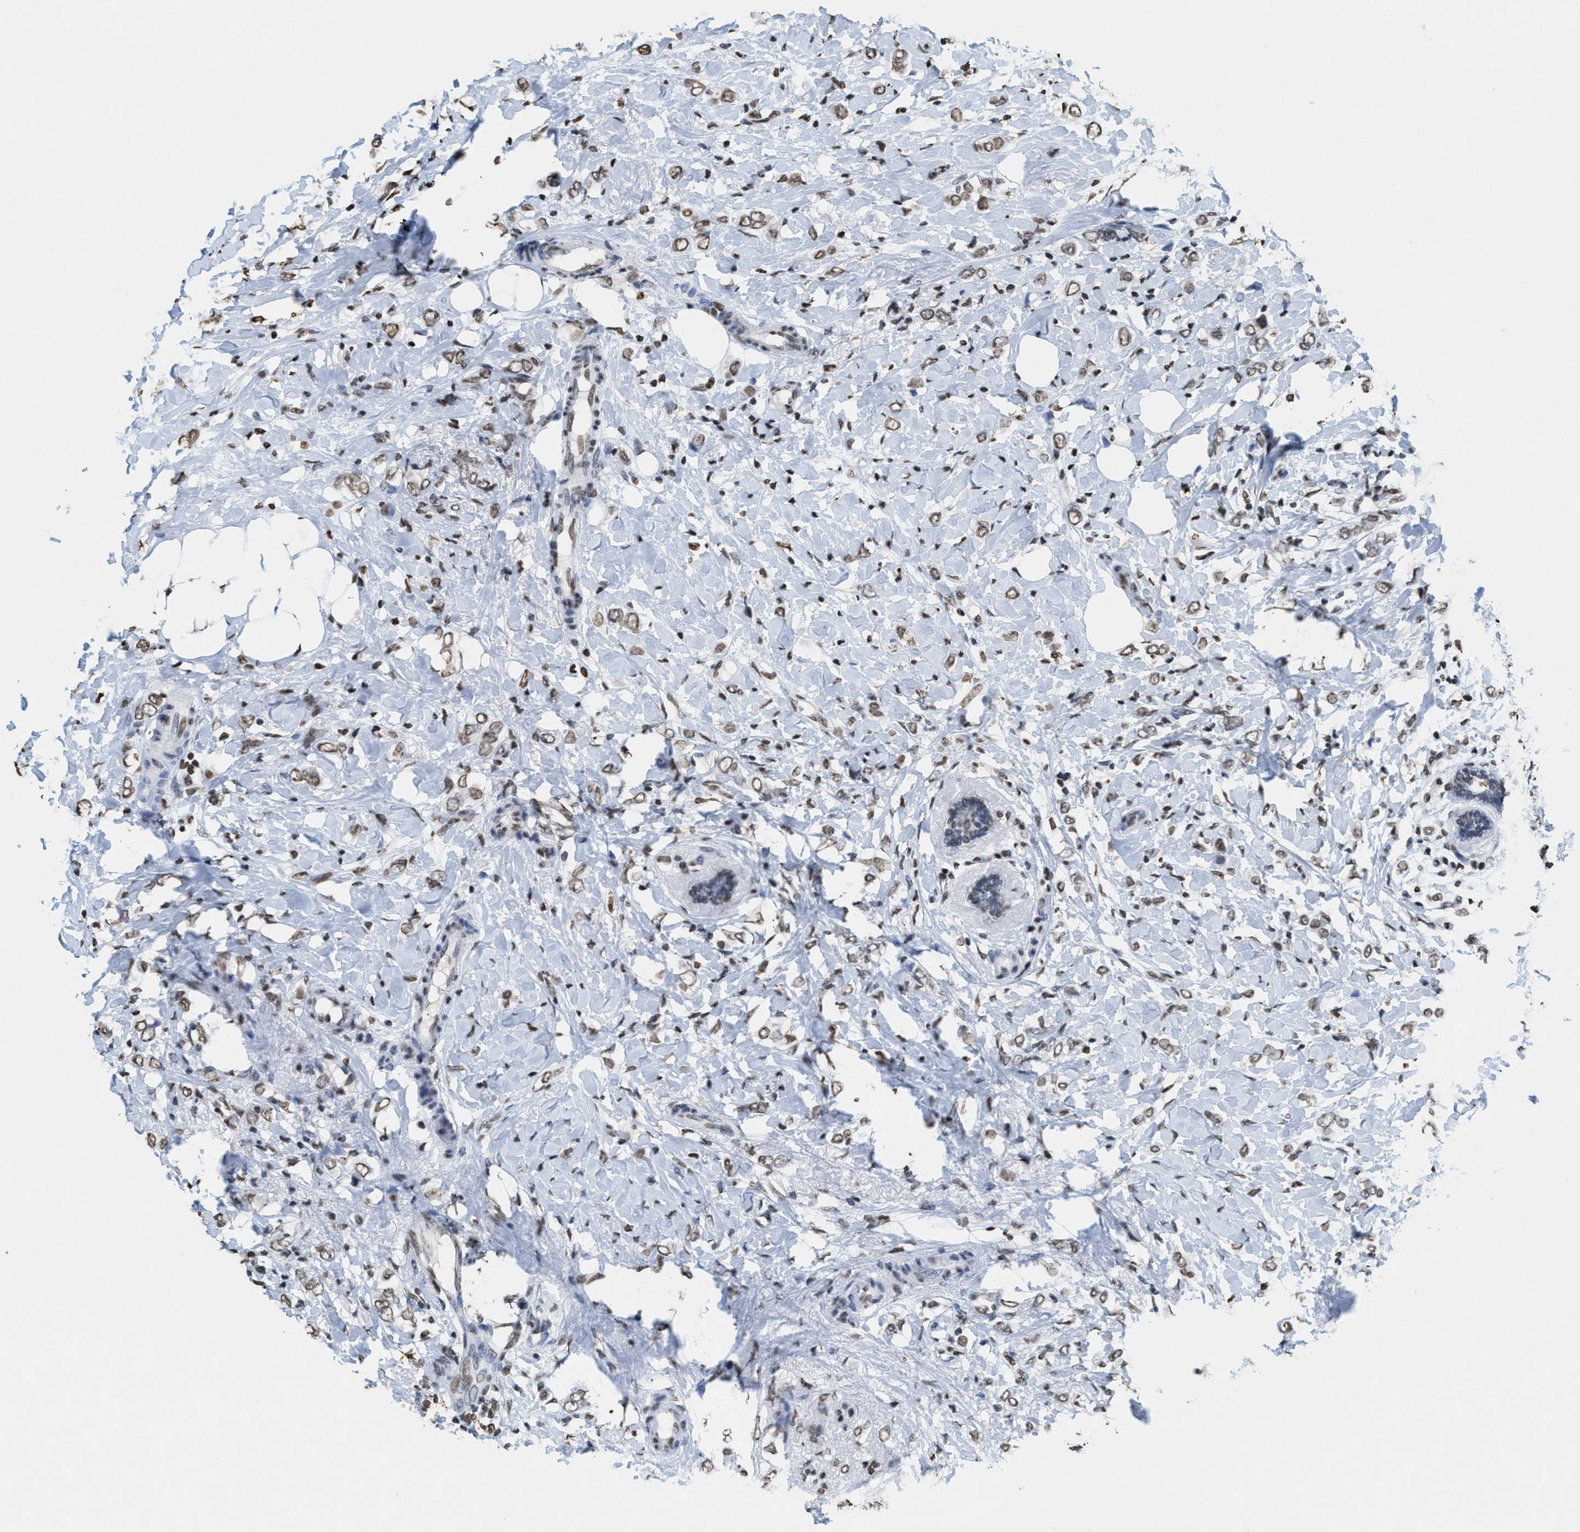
{"staining": {"intensity": "weak", "quantity": ">75%", "location": "cytoplasmic/membranous,nuclear"}, "tissue": "breast cancer", "cell_type": "Tumor cells", "image_type": "cancer", "snomed": [{"axis": "morphology", "description": "Normal tissue, NOS"}, {"axis": "morphology", "description": "Lobular carcinoma"}, {"axis": "topography", "description": "Breast"}], "caption": "A low amount of weak cytoplasmic/membranous and nuclear expression is seen in about >75% of tumor cells in breast lobular carcinoma tissue.", "gene": "NUP88", "patient": {"sex": "female", "age": 47}}